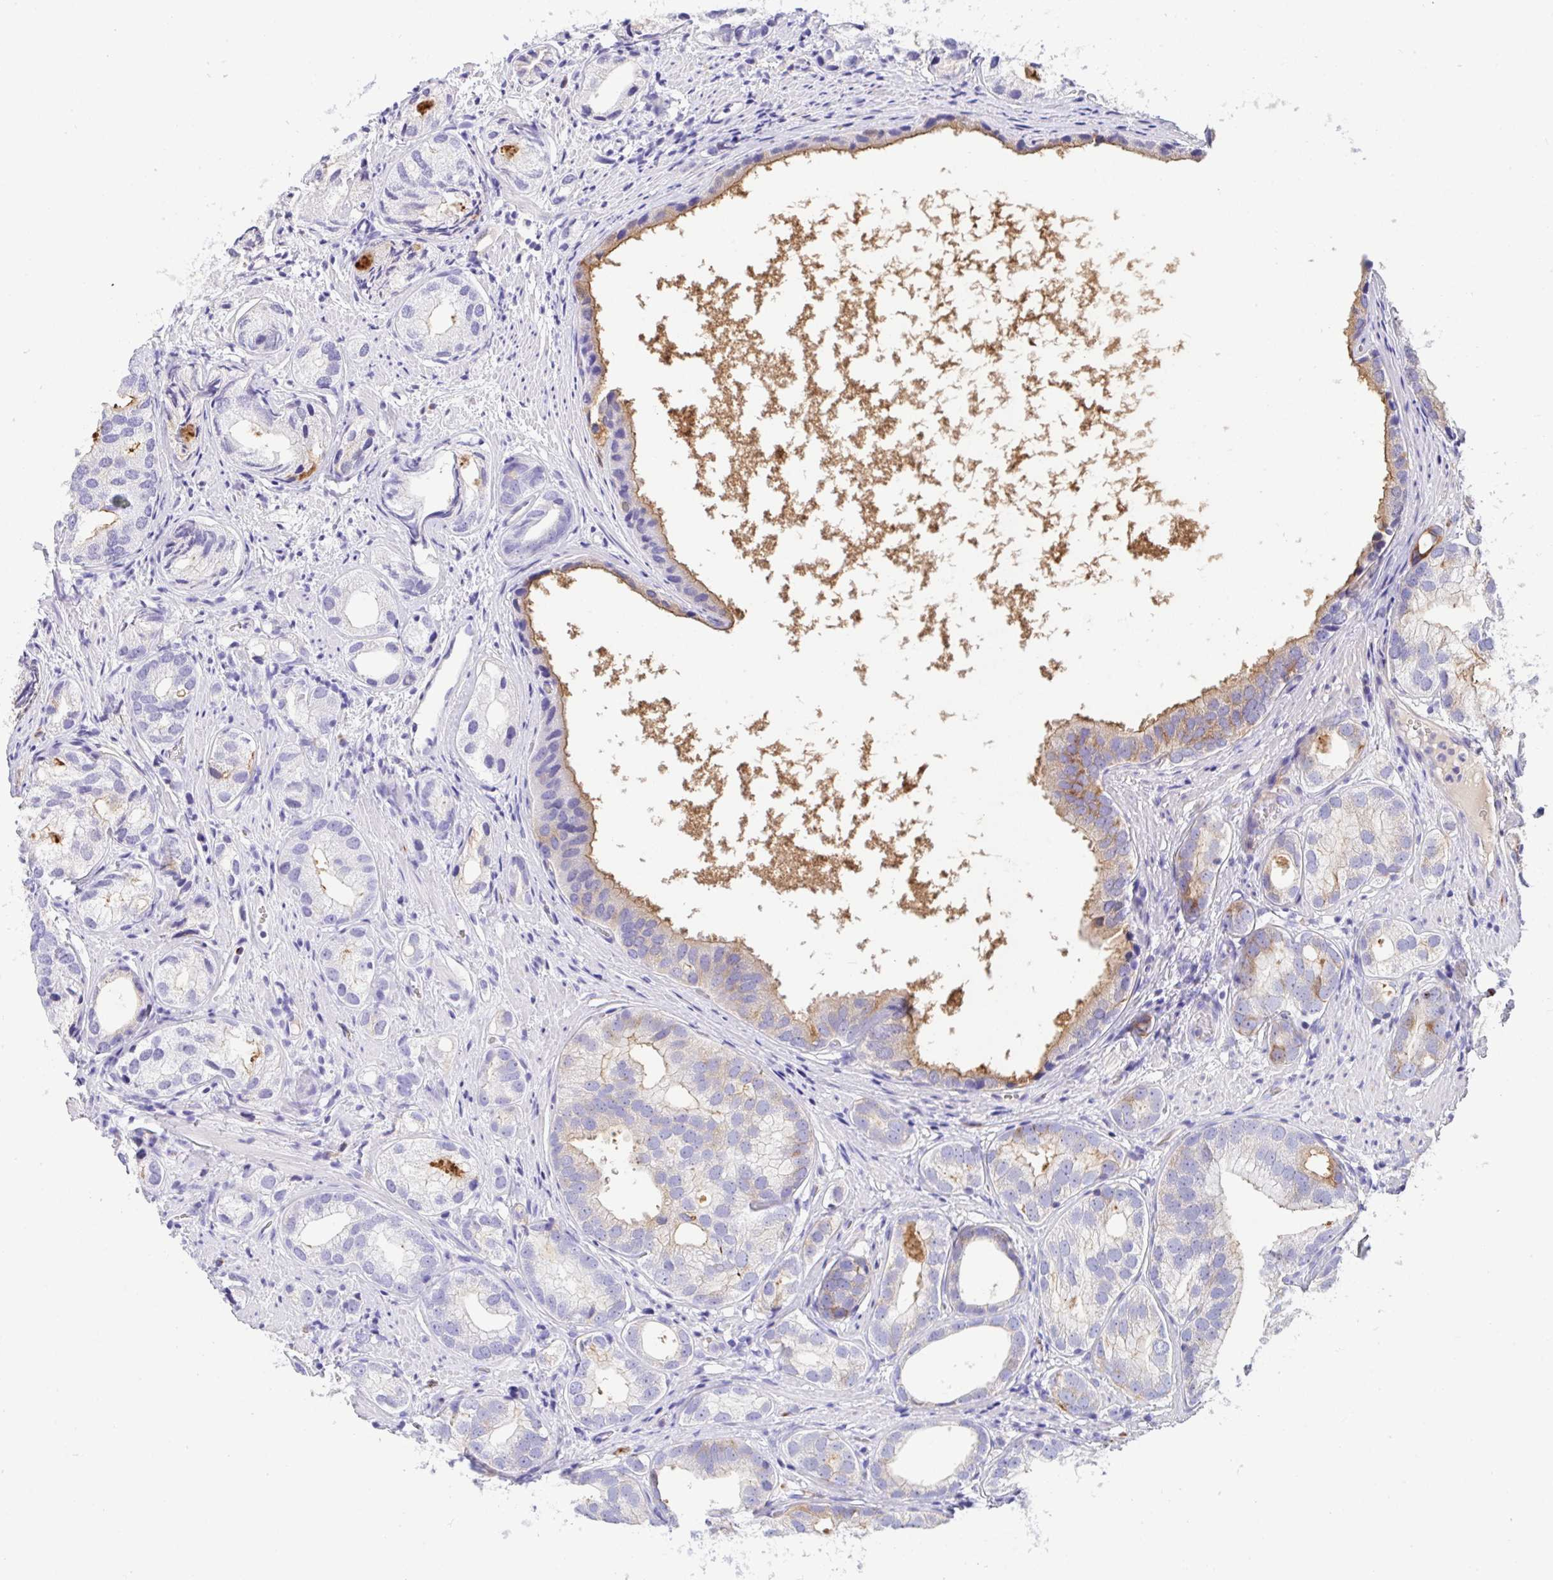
{"staining": {"intensity": "moderate", "quantity": "<25%", "location": "cytoplasmic/membranous"}, "tissue": "prostate cancer", "cell_type": "Tumor cells", "image_type": "cancer", "snomed": [{"axis": "morphology", "description": "Adenocarcinoma, High grade"}, {"axis": "topography", "description": "Prostate"}], "caption": "Immunohistochemistry photomicrograph of human prostate cancer stained for a protein (brown), which demonstrates low levels of moderate cytoplasmic/membranous staining in about <25% of tumor cells.", "gene": "FBXL20", "patient": {"sex": "male", "age": 82}}